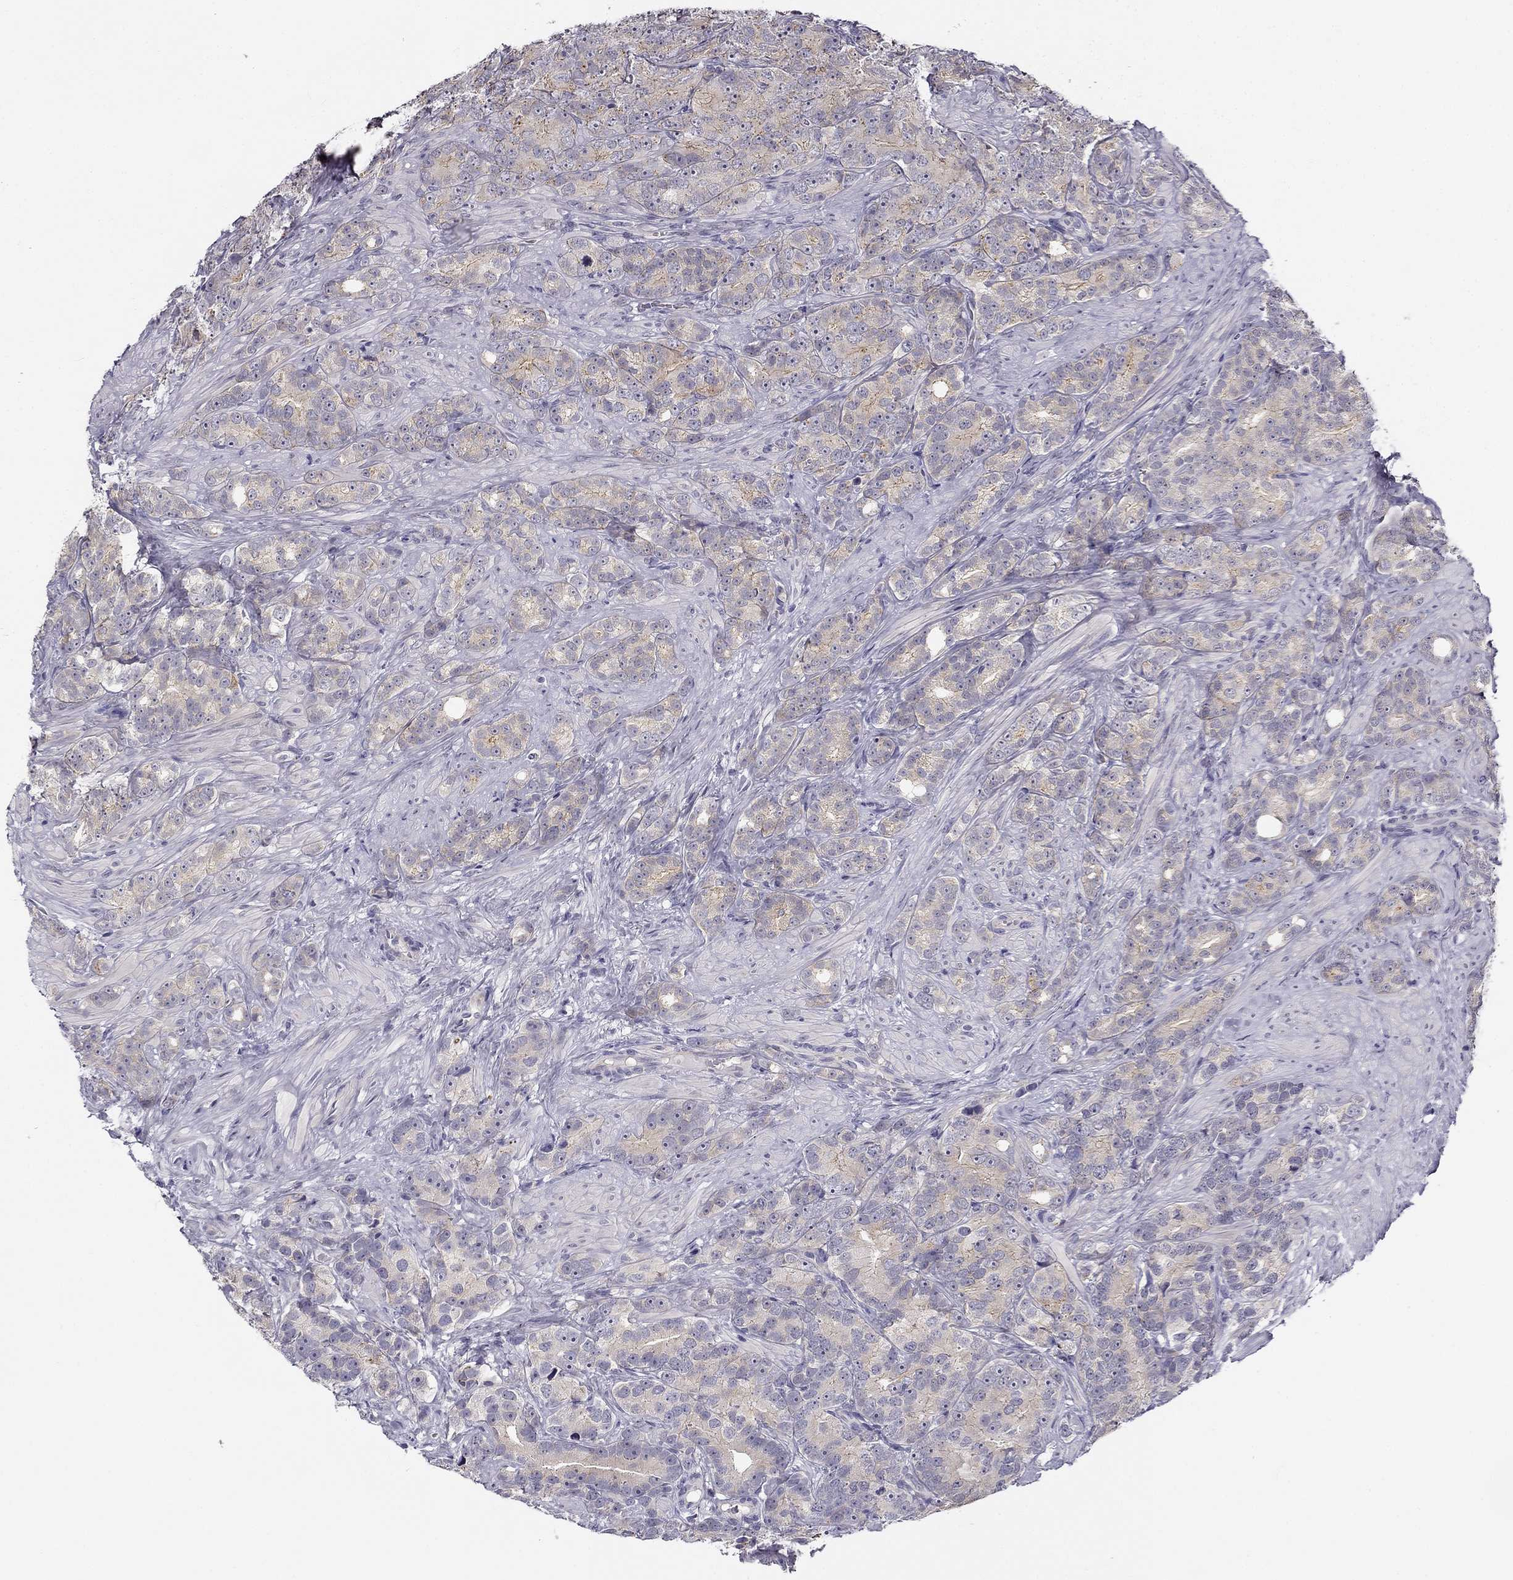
{"staining": {"intensity": "moderate", "quantity": "<25%", "location": "cytoplasmic/membranous"}, "tissue": "prostate cancer", "cell_type": "Tumor cells", "image_type": "cancer", "snomed": [{"axis": "morphology", "description": "Adenocarcinoma, High grade"}, {"axis": "topography", "description": "Prostate"}], "caption": "Brown immunohistochemical staining in prostate high-grade adenocarcinoma exhibits moderate cytoplasmic/membranous staining in approximately <25% of tumor cells.", "gene": "CNR1", "patient": {"sex": "male", "age": 90}}